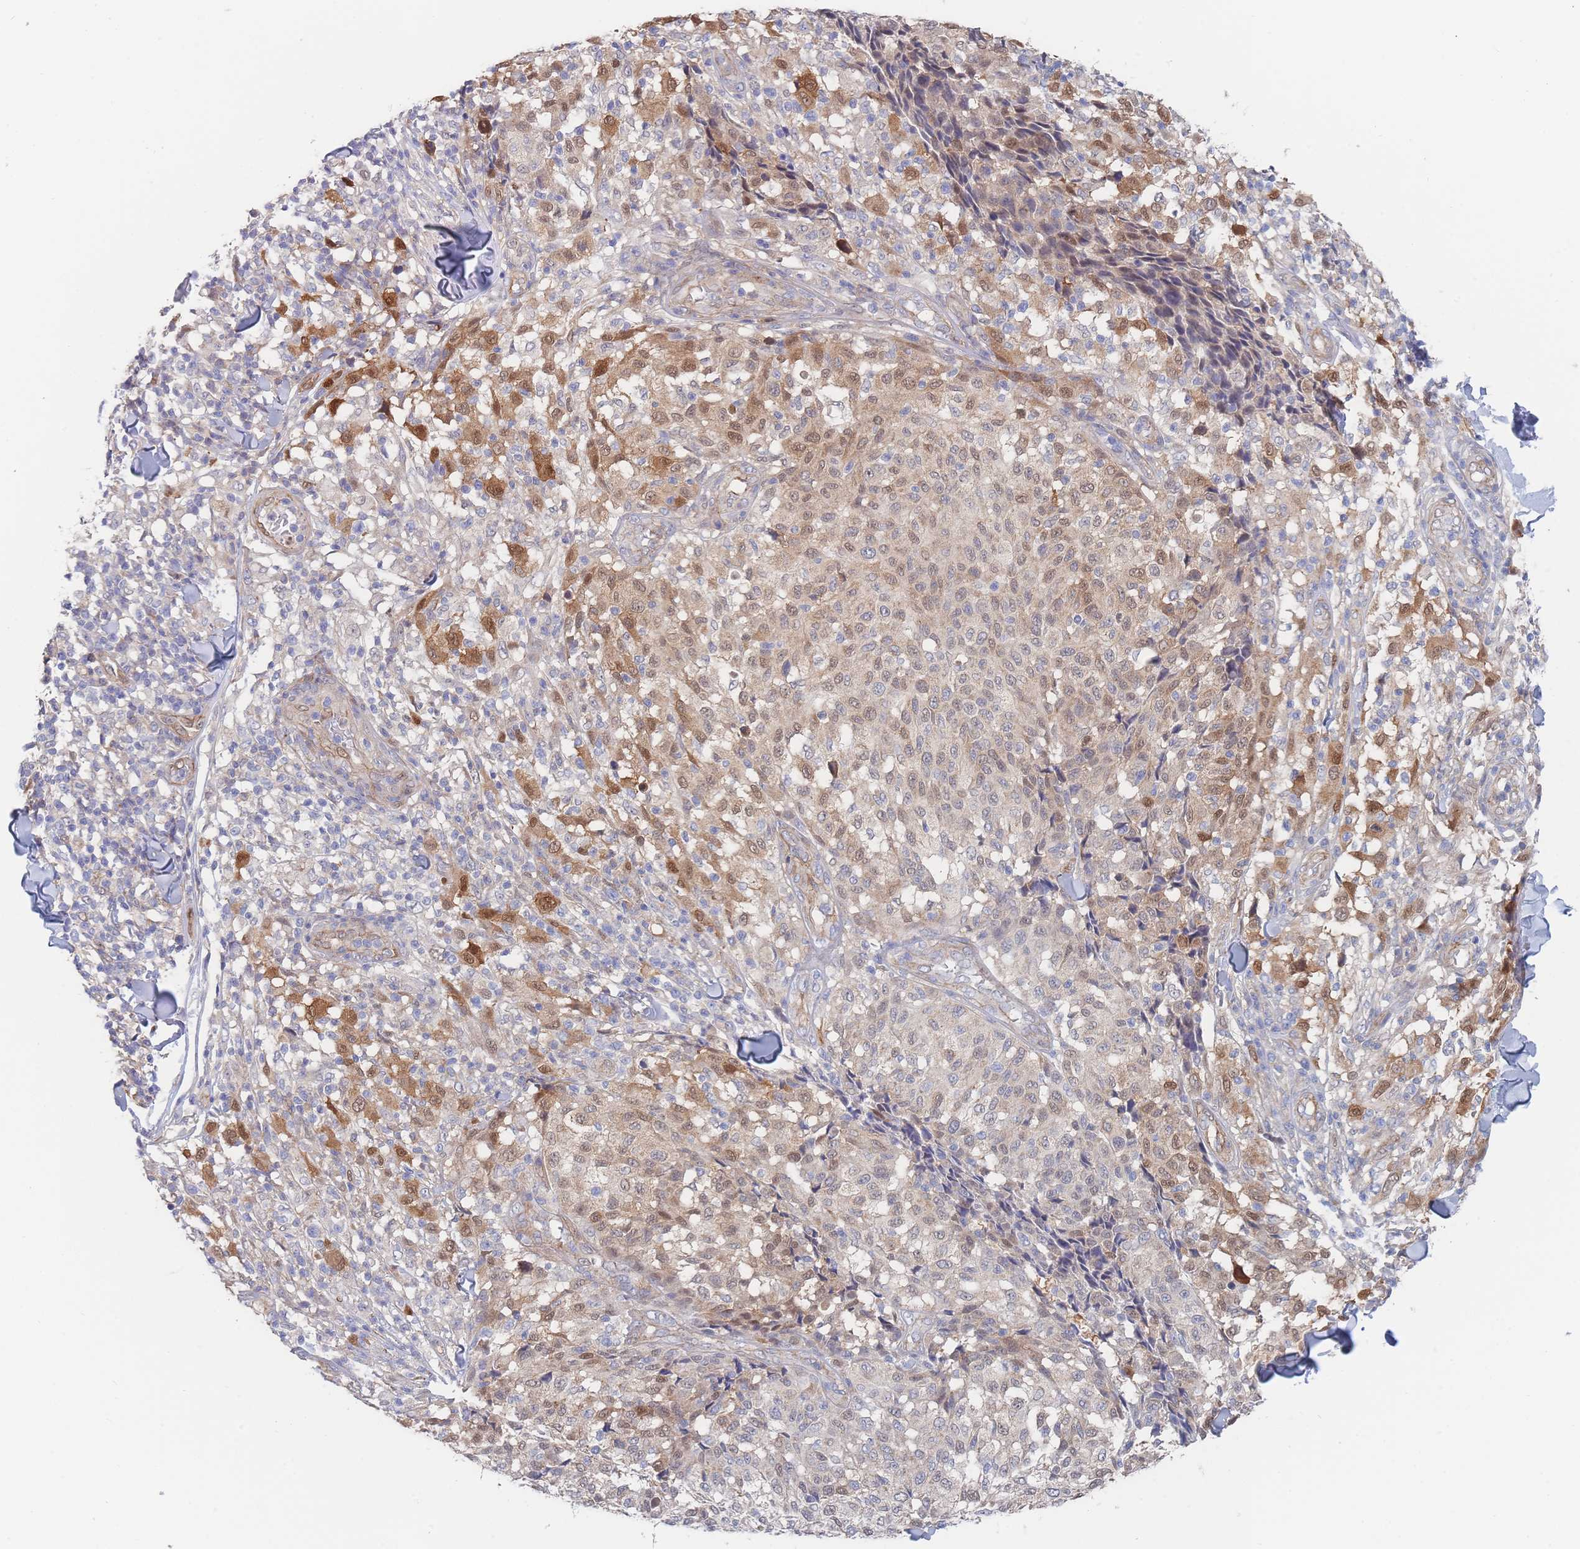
{"staining": {"intensity": "moderate", "quantity": "<25%", "location": "cytoplasmic/membranous,nuclear"}, "tissue": "melanoma", "cell_type": "Tumor cells", "image_type": "cancer", "snomed": [{"axis": "morphology", "description": "Malignant melanoma, NOS"}, {"axis": "topography", "description": "Skin"}], "caption": "Malignant melanoma stained with DAB IHC displays low levels of moderate cytoplasmic/membranous and nuclear staining in about <25% of tumor cells.", "gene": "G6PC1", "patient": {"sex": "male", "age": 66}}